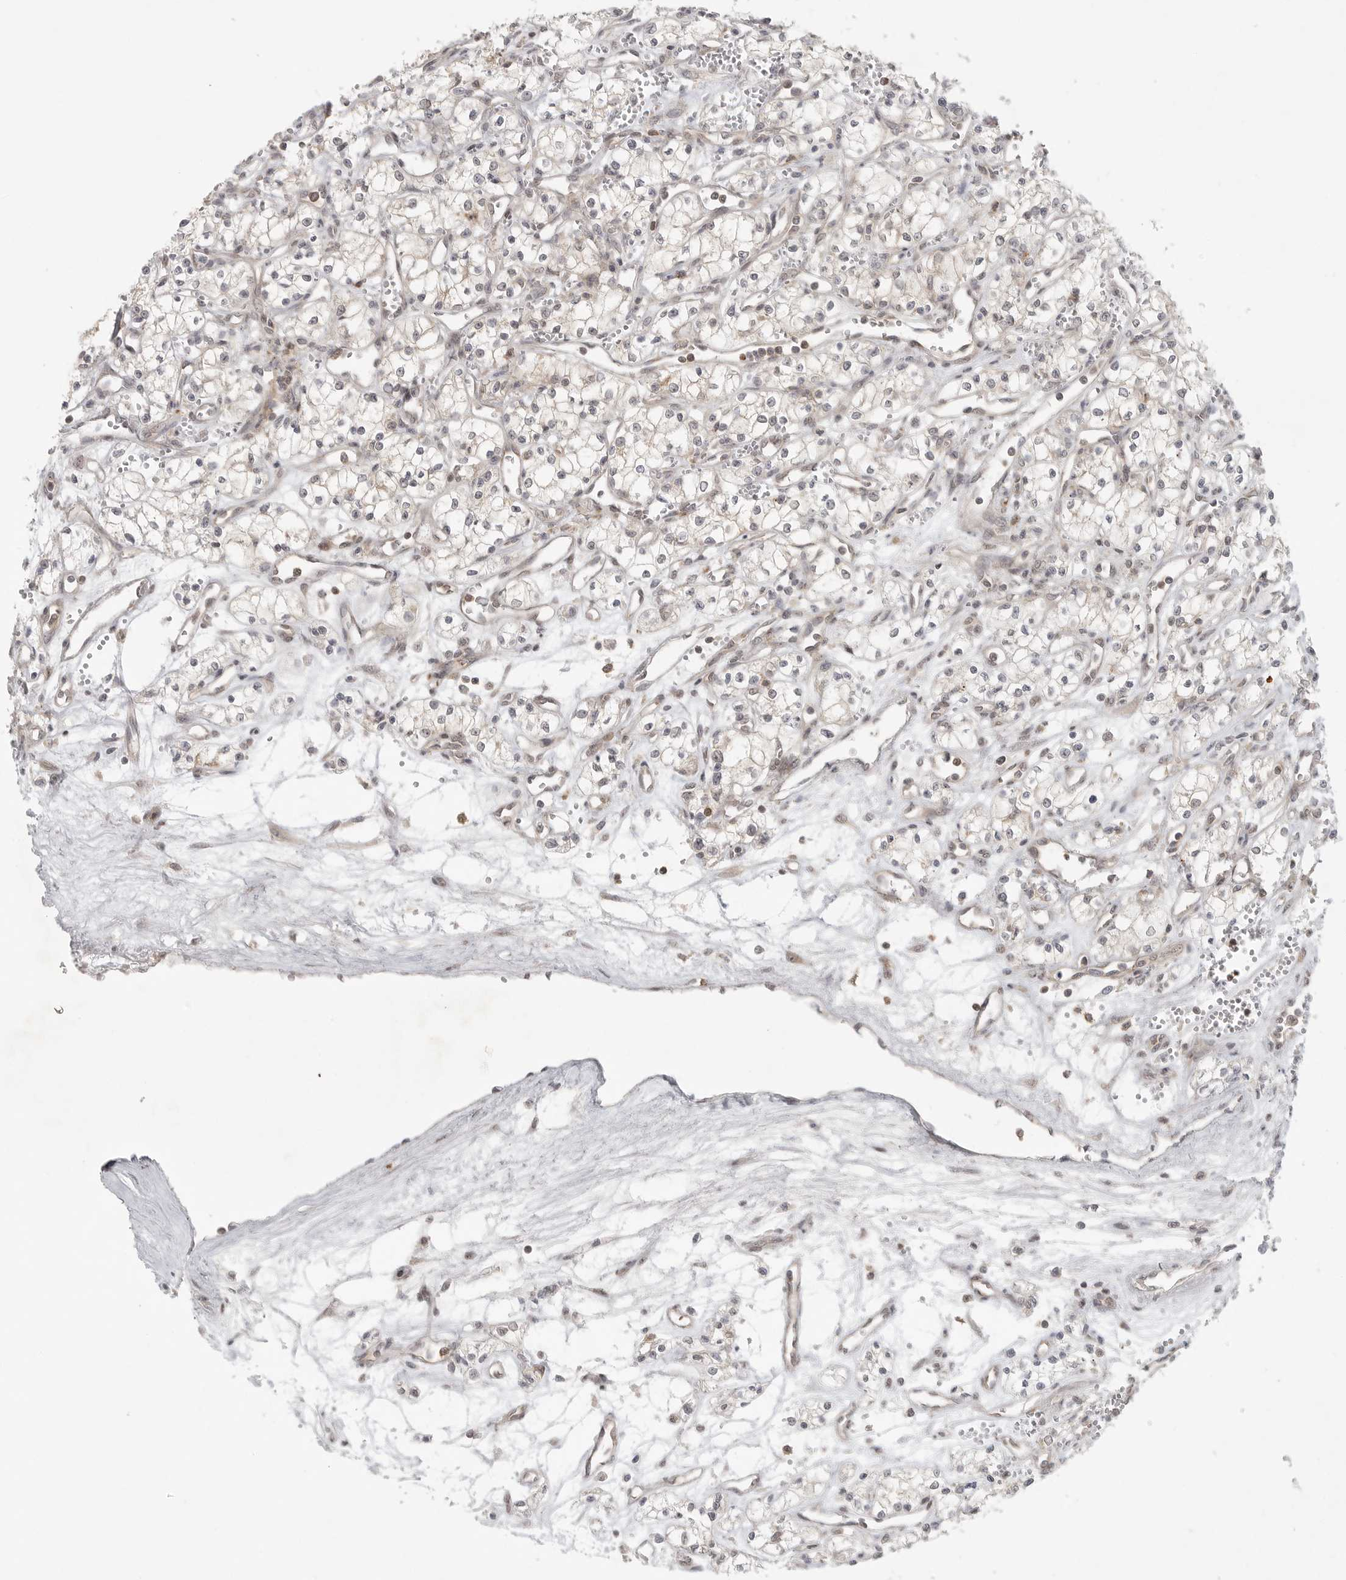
{"staining": {"intensity": "negative", "quantity": "none", "location": "none"}, "tissue": "renal cancer", "cell_type": "Tumor cells", "image_type": "cancer", "snomed": [{"axis": "morphology", "description": "Adenocarcinoma, NOS"}, {"axis": "topography", "description": "Kidney"}], "caption": "Immunohistochemistry micrograph of renal cancer (adenocarcinoma) stained for a protein (brown), which reveals no expression in tumor cells. Nuclei are stained in blue.", "gene": "HDAC6", "patient": {"sex": "male", "age": 59}}